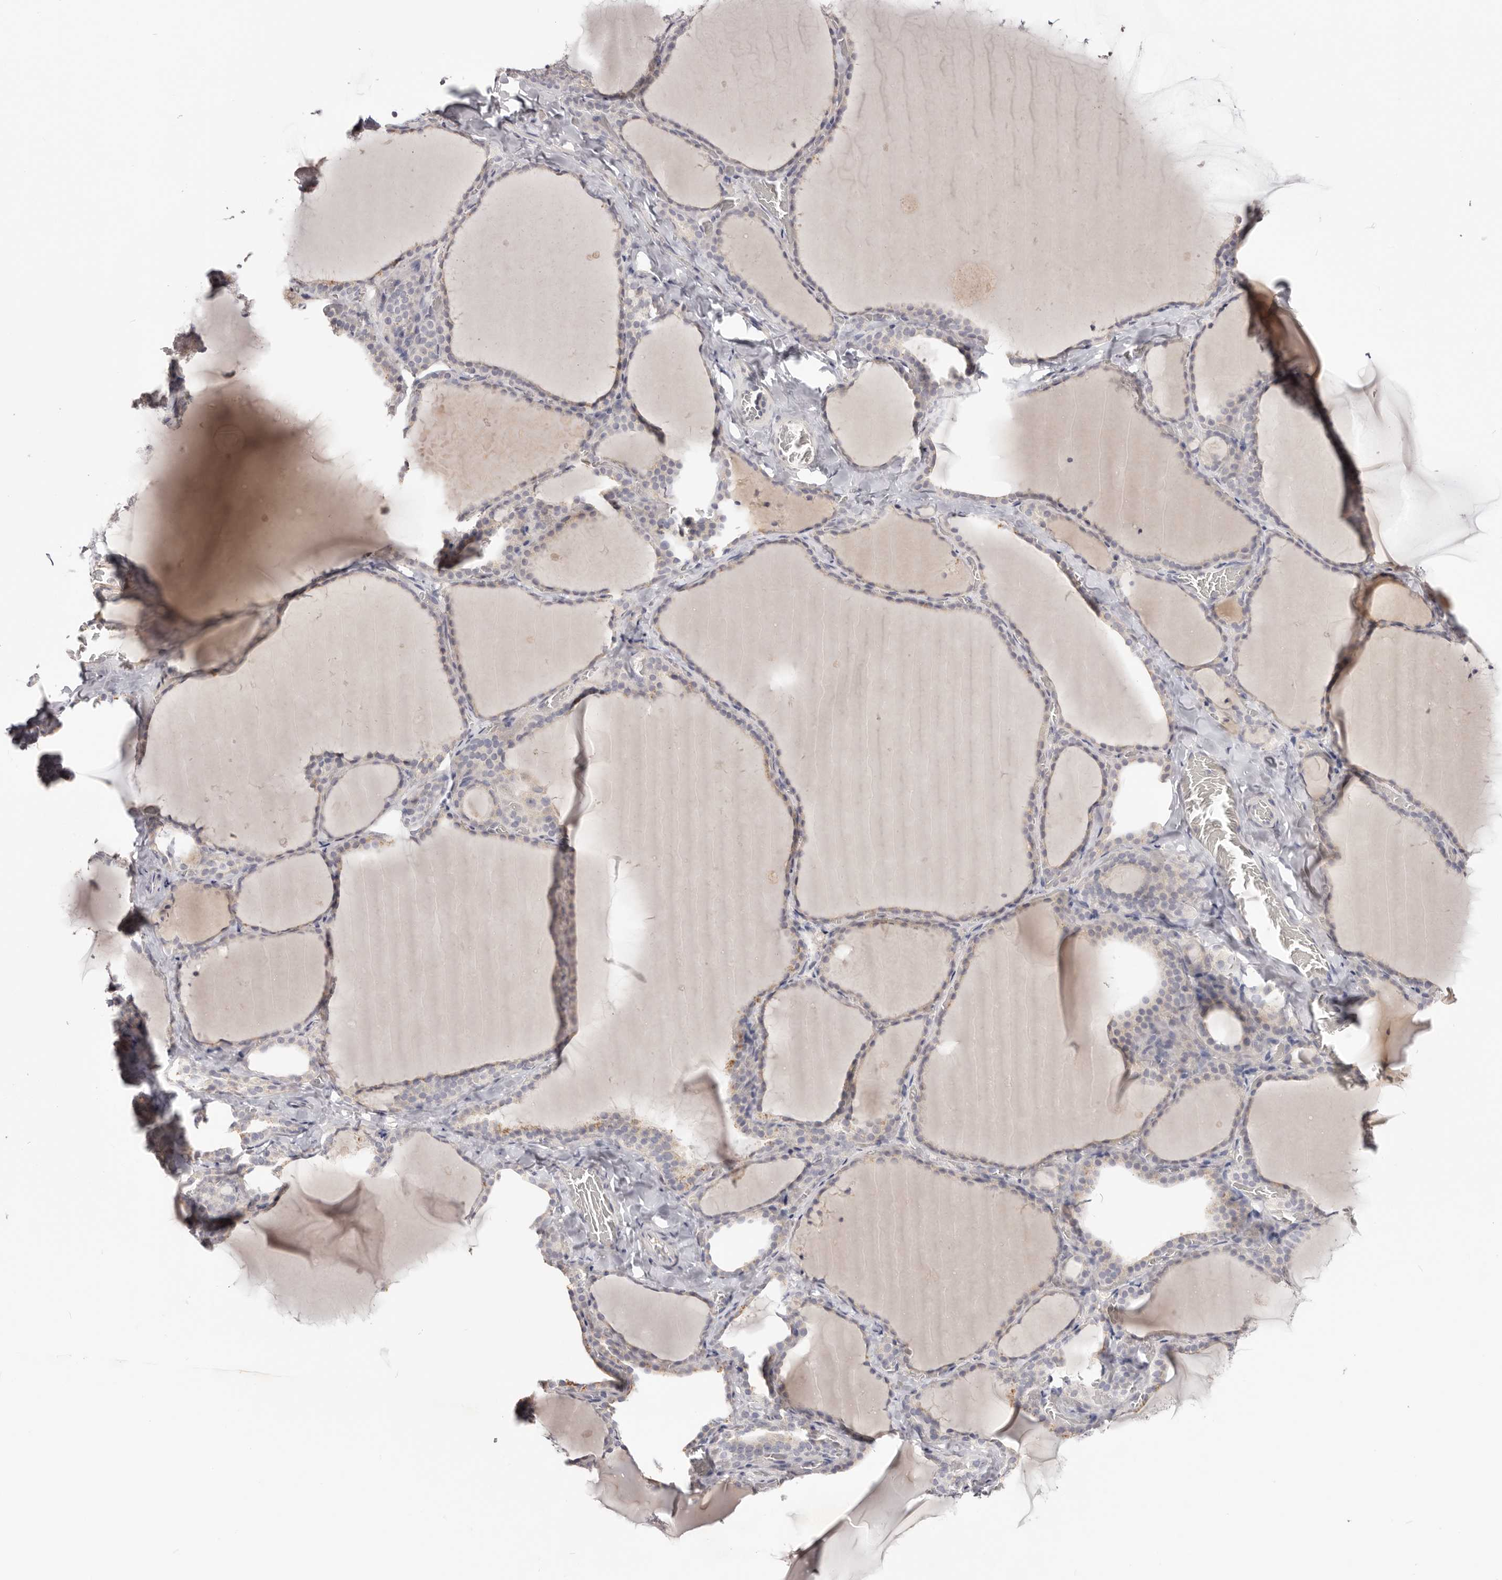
{"staining": {"intensity": "weak", "quantity": "<25%", "location": "cytoplasmic/membranous"}, "tissue": "thyroid gland", "cell_type": "Glandular cells", "image_type": "normal", "snomed": [{"axis": "morphology", "description": "Normal tissue, NOS"}, {"axis": "topography", "description": "Thyroid gland"}], "caption": "Immunohistochemistry (IHC) histopathology image of unremarkable thyroid gland: thyroid gland stained with DAB (3,3'-diaminobenzidine) shows no significant protein expression in glandular cells.", "gene": "CCDC190", "patient": {"sex": "female", "age": 22}}